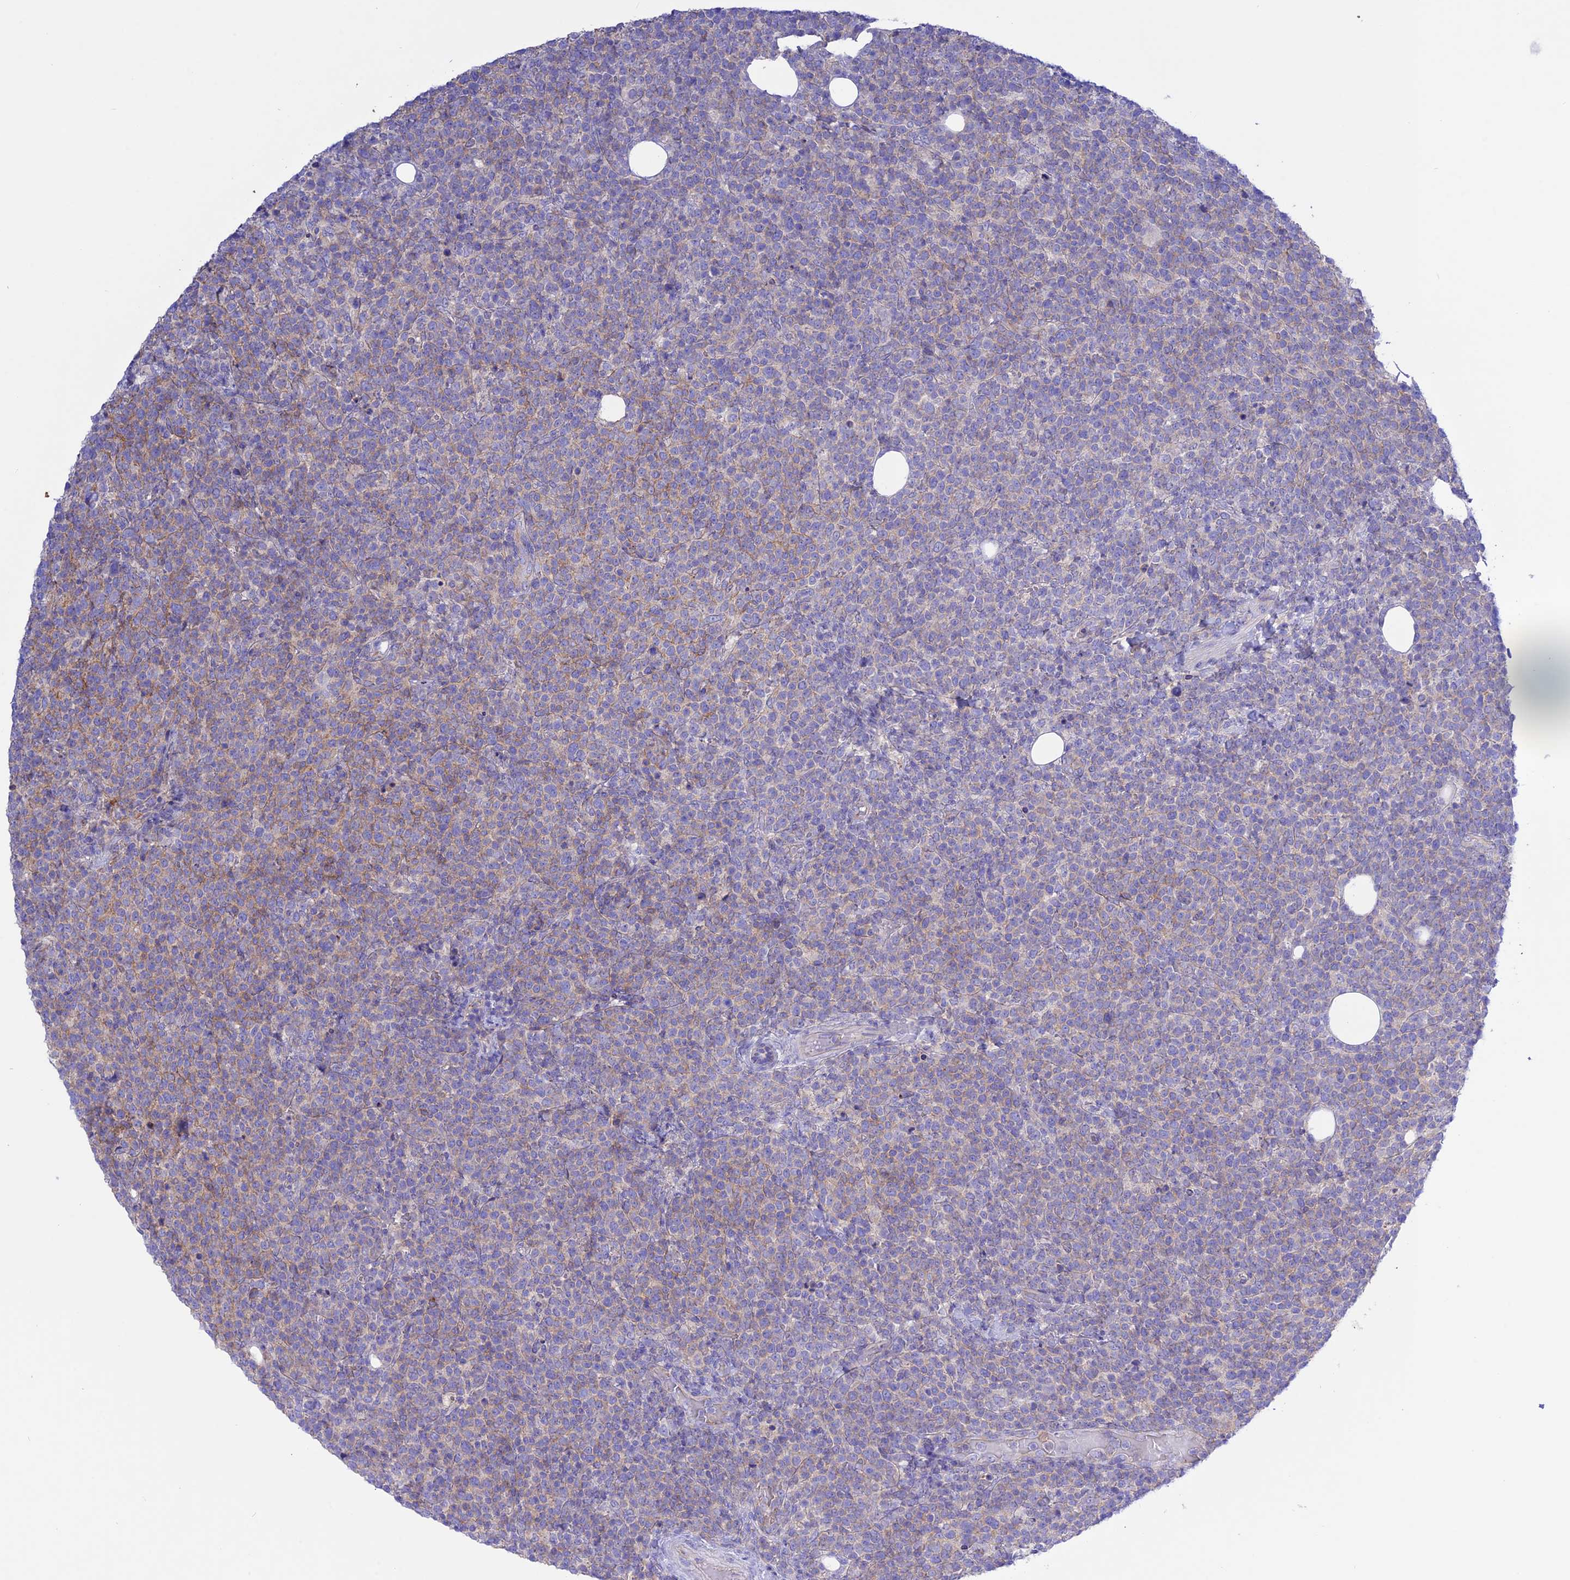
{"staining": {"intensity": "negative", "quantity": "none", "location": "none"}, "tissue": "lymphoma", "cell_type": "Tumor cells", "image_type": "cancer", "snomed": [{"axis": "morphology", "description": "Malignant lymphoma, non-Hodgkin's type, High grade"}, {"axis": "topography", "description": "Lymph node"}], "caption": "This is an immunohistochemistry (IHC) photomicrograph of lymphoma. There is no staining in tumor cells.", "gene": "CHSY3", "patient": {"sex": "male", "age": 61}}